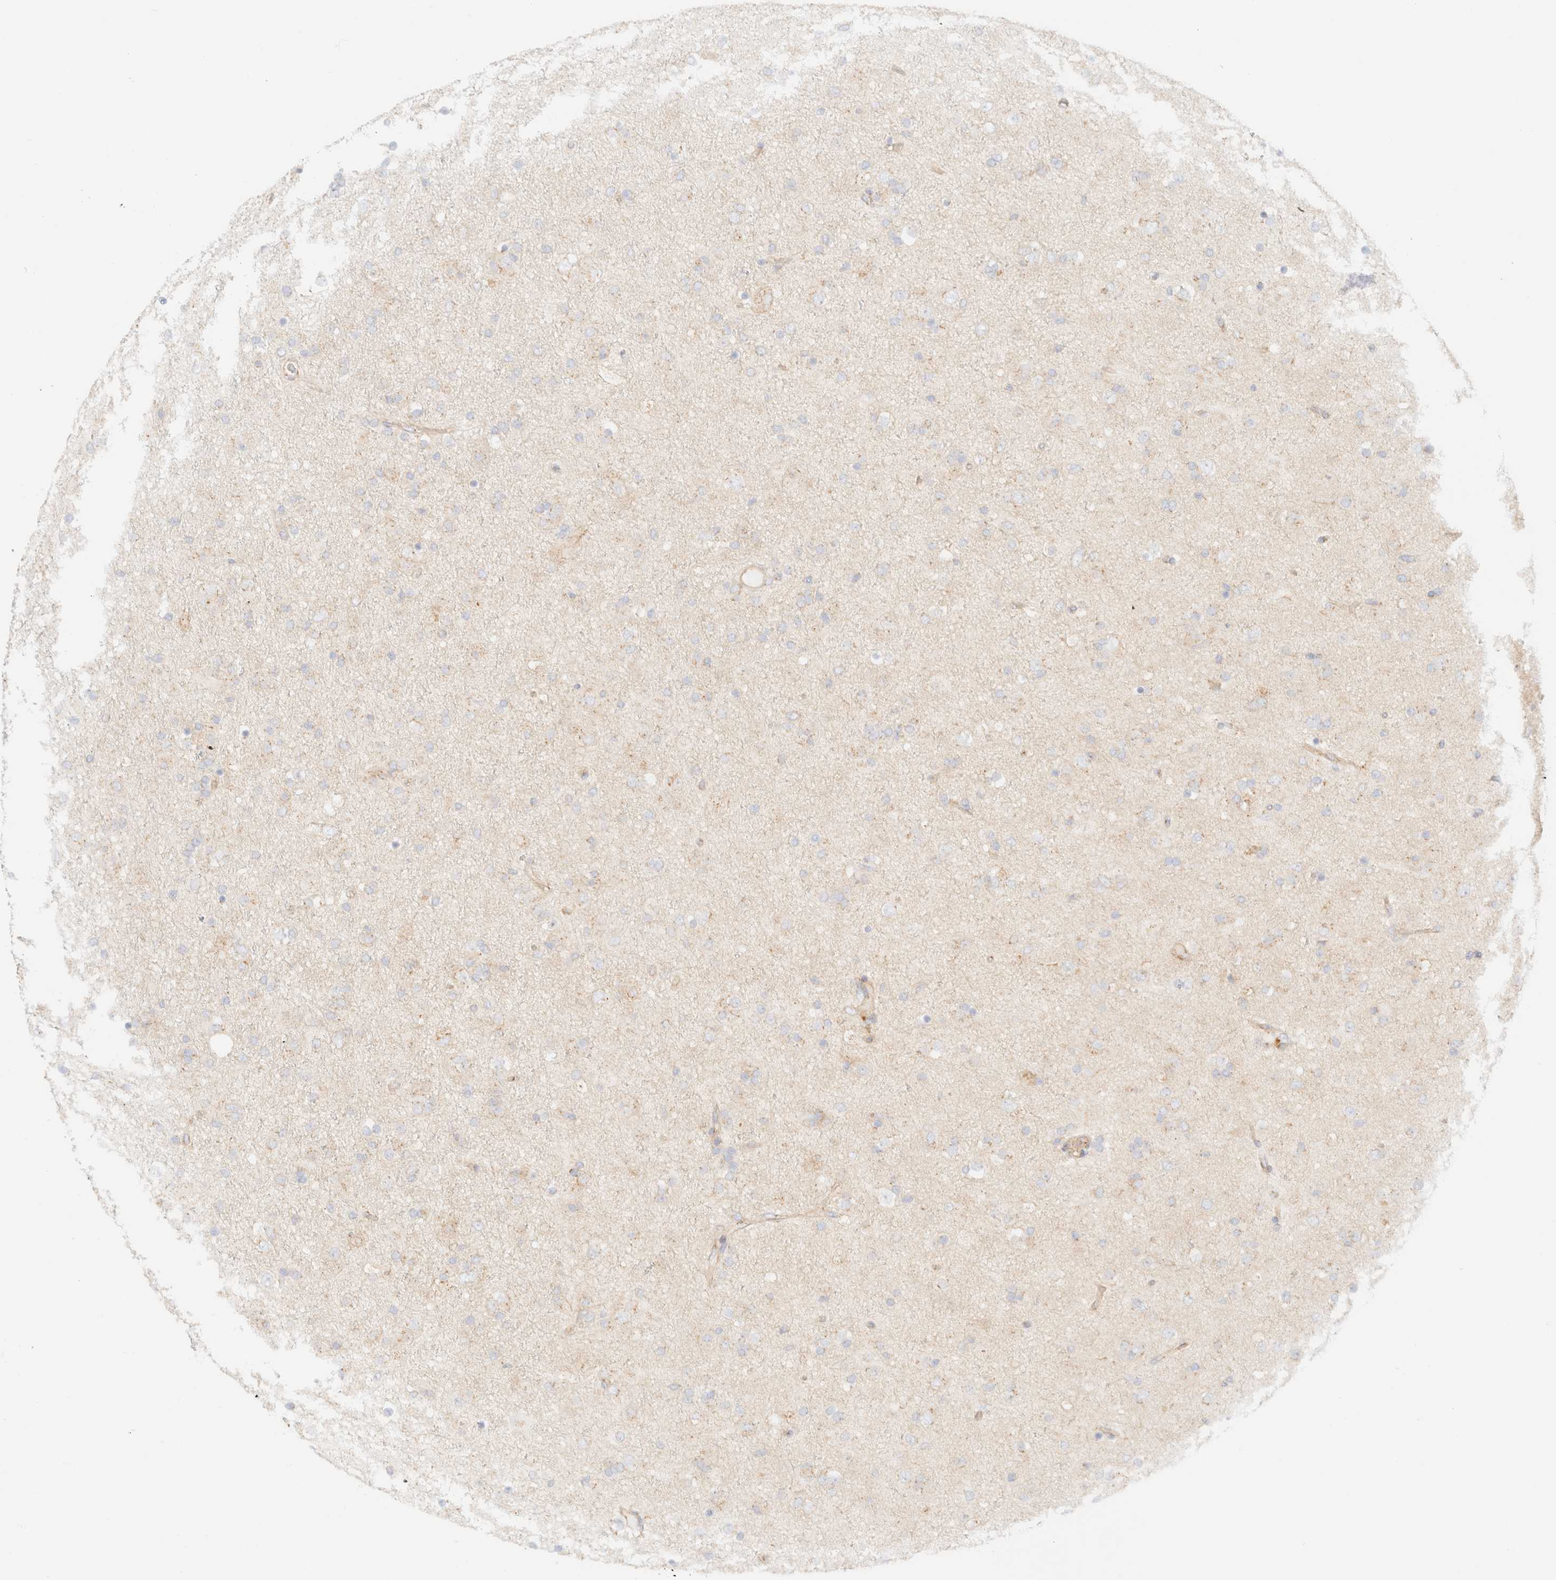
{"staining": {"intensity": "negative", "quantity": "none", "location": "none"}, "tissue": "glioma", "cell_type": "Tumor cells", "image_type": "cancer", "snomed": [{"axis": "morphology", "description": "Glioma, malignant, Low grade"}, {"axis": "topography", "description": "Brain"}], "caption": "Immunohistochemistry of malignant glioma (low-grade) reveals no staining in tumor cells.", "gene": "MYO10", "patient": {"sex": "male", "age": 65}}